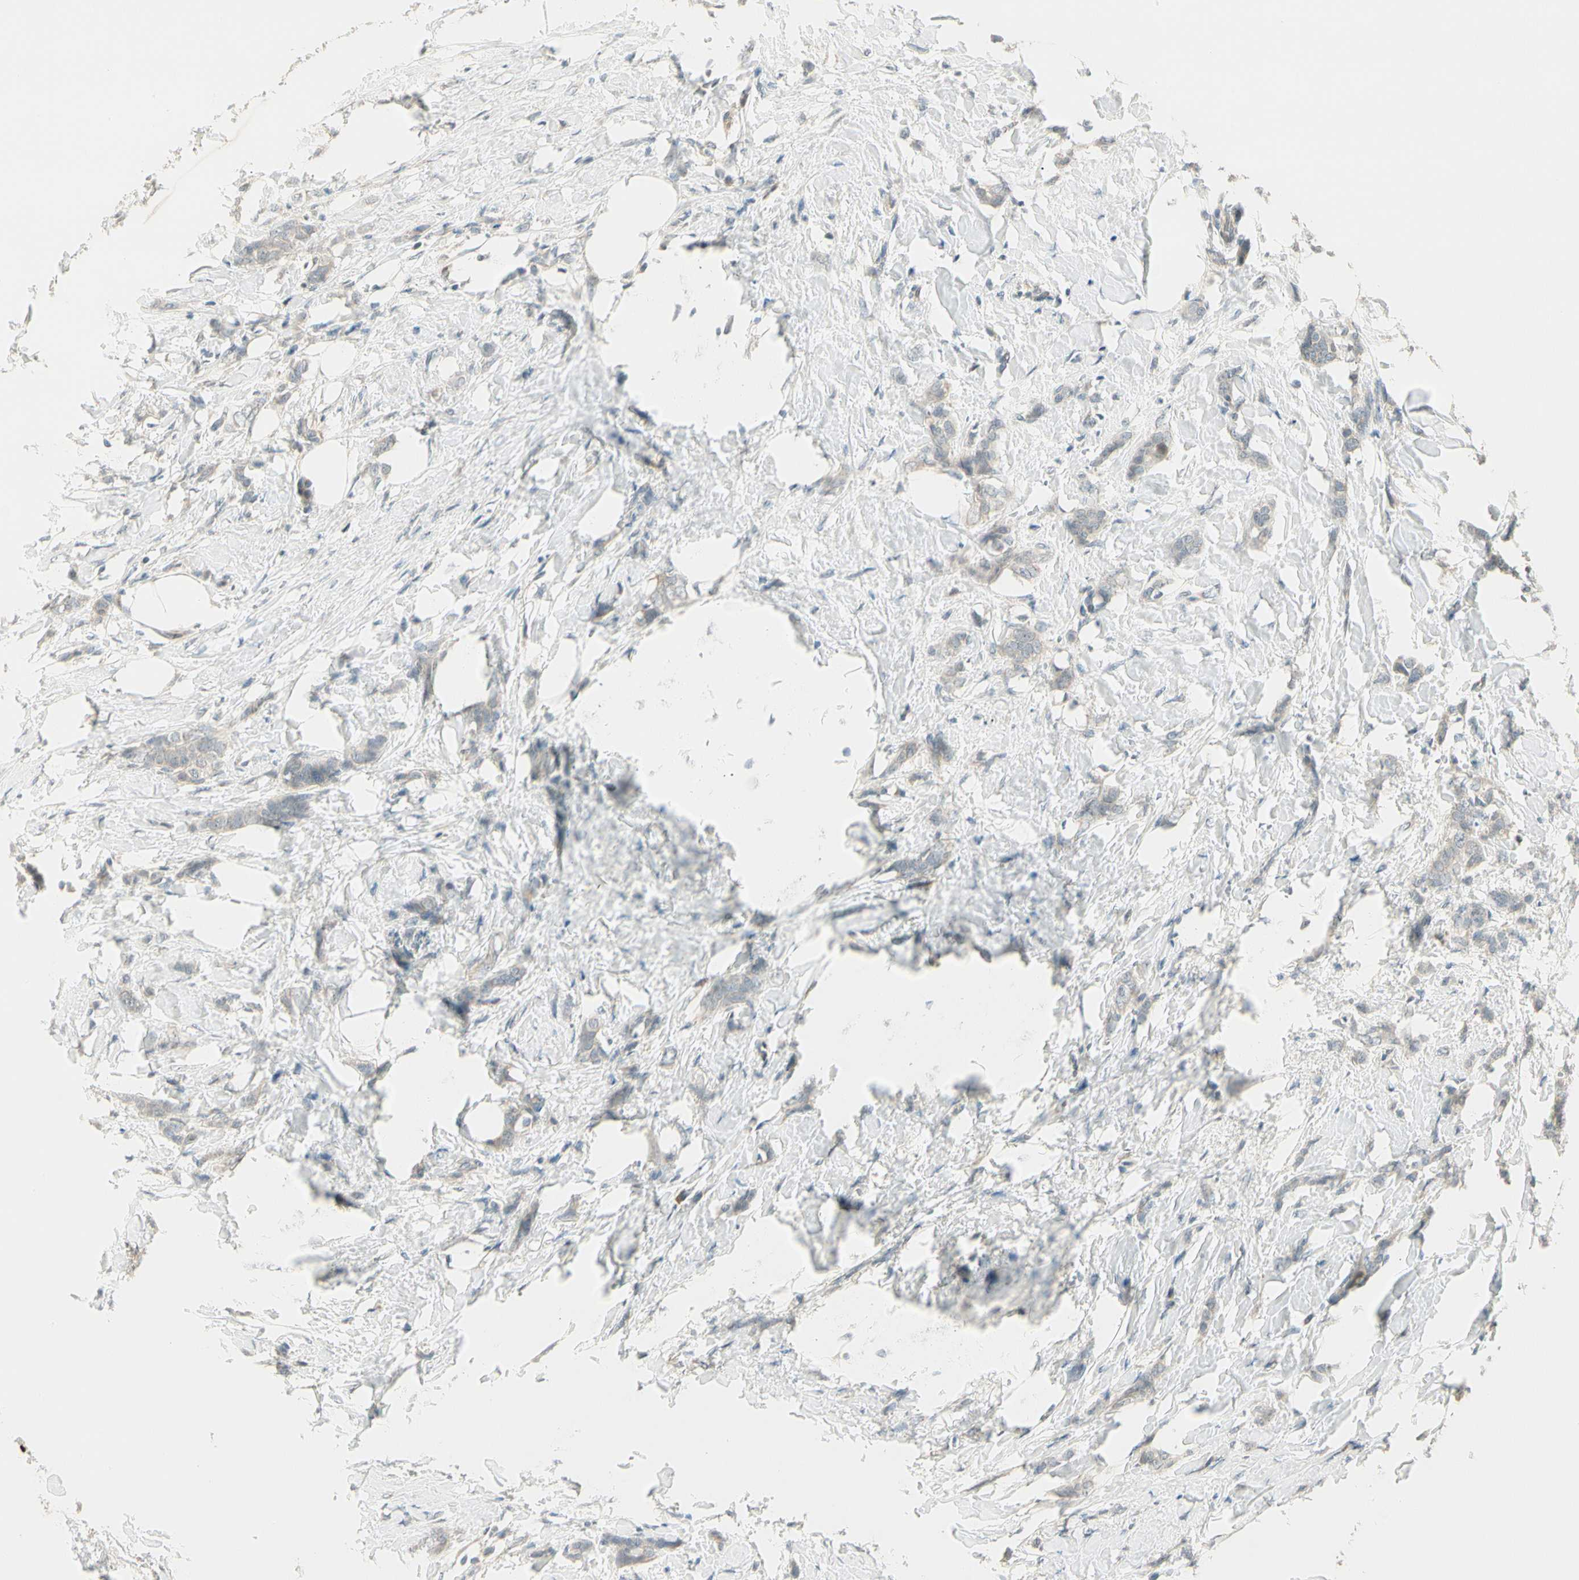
{"staining": {"intensity": "weak", "quantity": "<25%", "location": "cytoplasmic/membranous"}, "tissue": "breast cancer", "cell_type": "Tumor cells", "image_type": "cancer", "snomed": [{"axis": "morphology", "description": "Lobular carcinoma, in situ"}, {"axis": "morphology", "description": "Lobular carcinoma"}, {"axis": "topography", "description": "Breast"}], "caption": "The IHC image has no significant staining in tumor cells of breast lobular carcinoma in situ tissue. Nuclei are stained in blue.", "gene": "PCDHB15", "patient": {"sex": "female", "age": 41}}